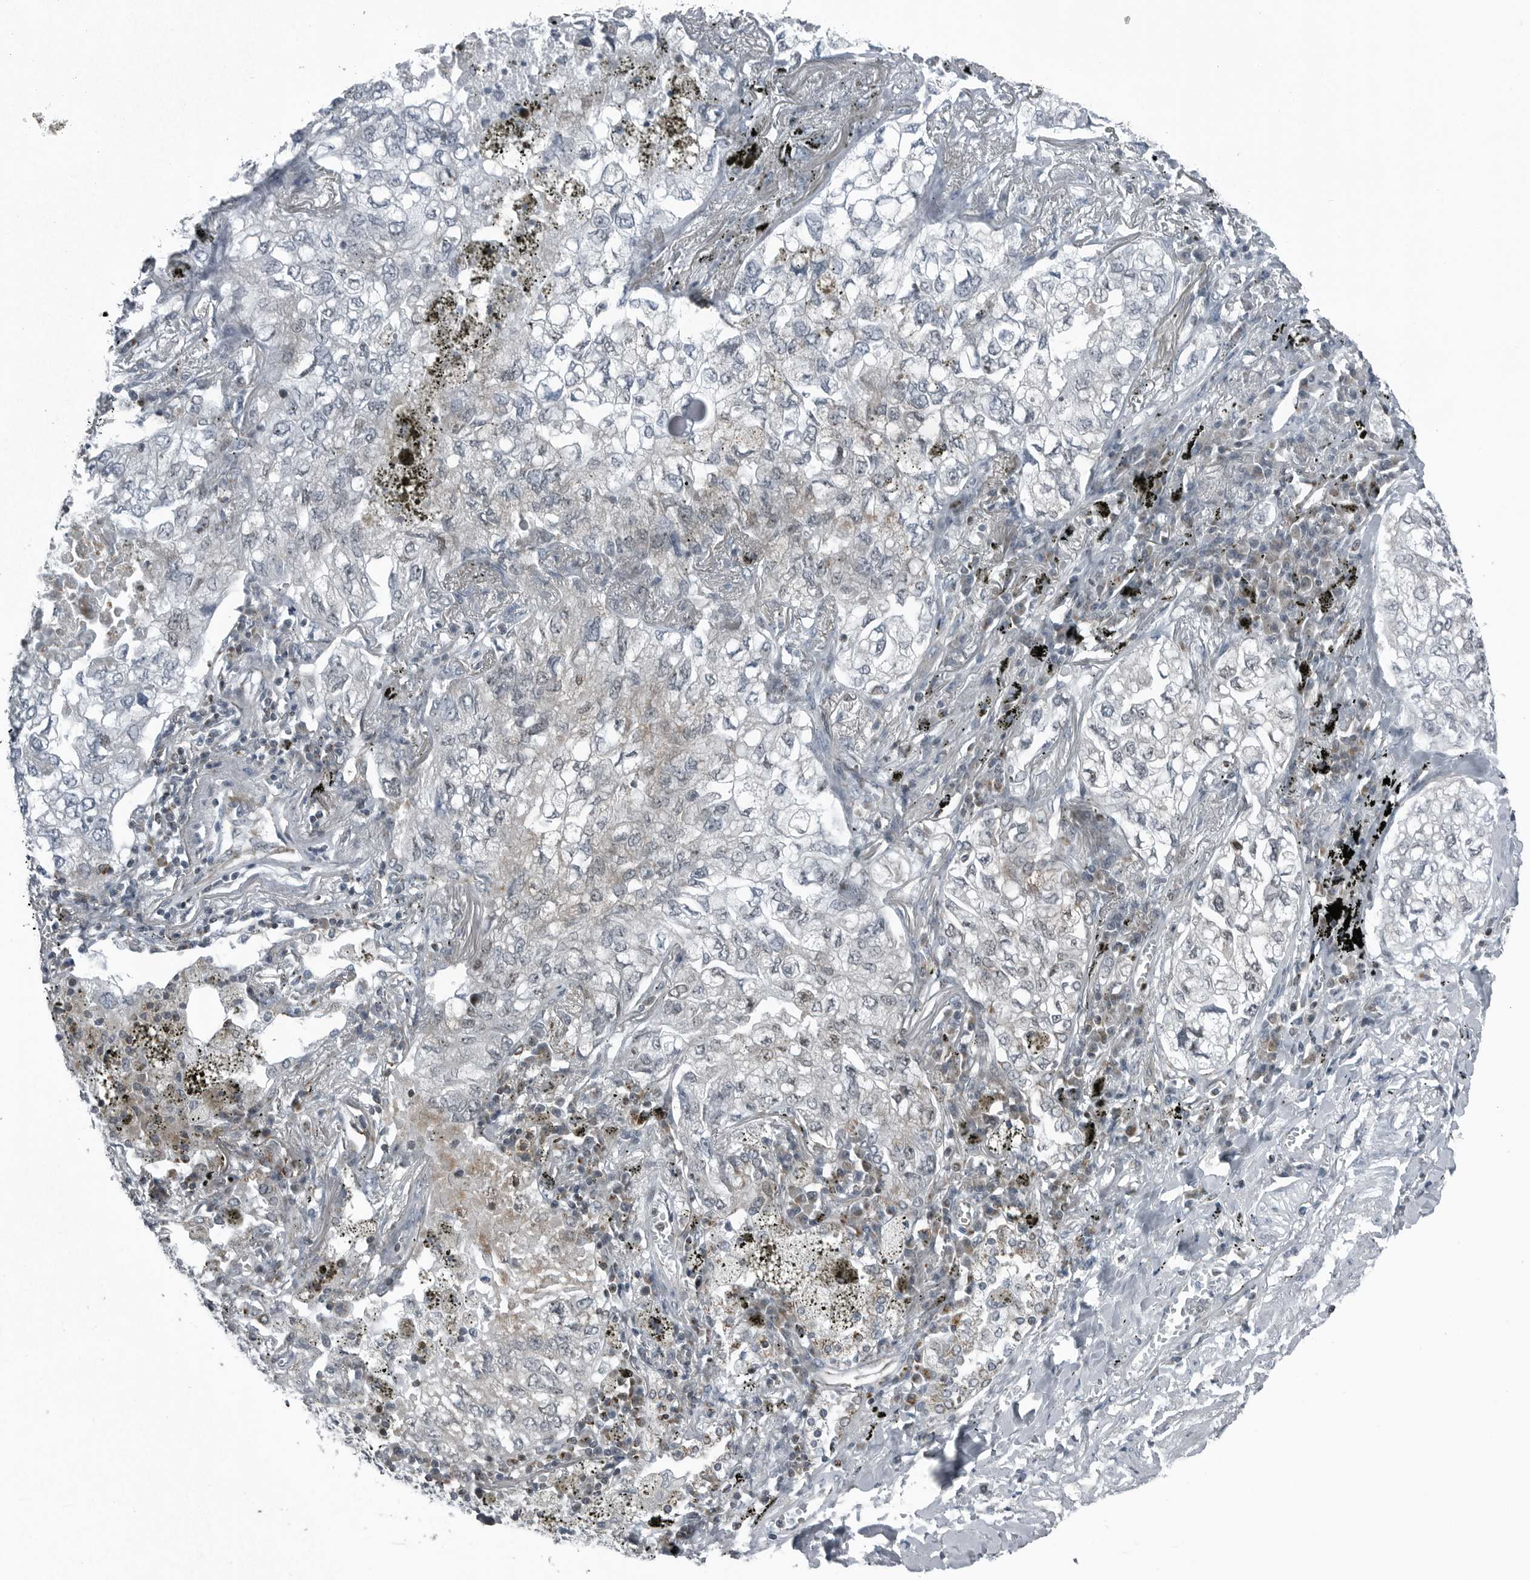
{"staining": {"intensity": "negative", "quantity": "none", "location": "none"}, "tissue": "lung cancer", "cell_type": "Tumor cells", "image_type": "cancer", "snomed": [{"axis": "morphology", "description": "Adenocarcinoma, NOS"}, {"axis": "topography", "description": "Lung"}], "caption": "Histopathology image shows no significant protein positivity in tumor cells of lung cancer. (Brightfield microscopy of DAB immunohistochemistry at high magnification).", "gene": "GAK", "patient": {"sex": "male", "age": 65}}